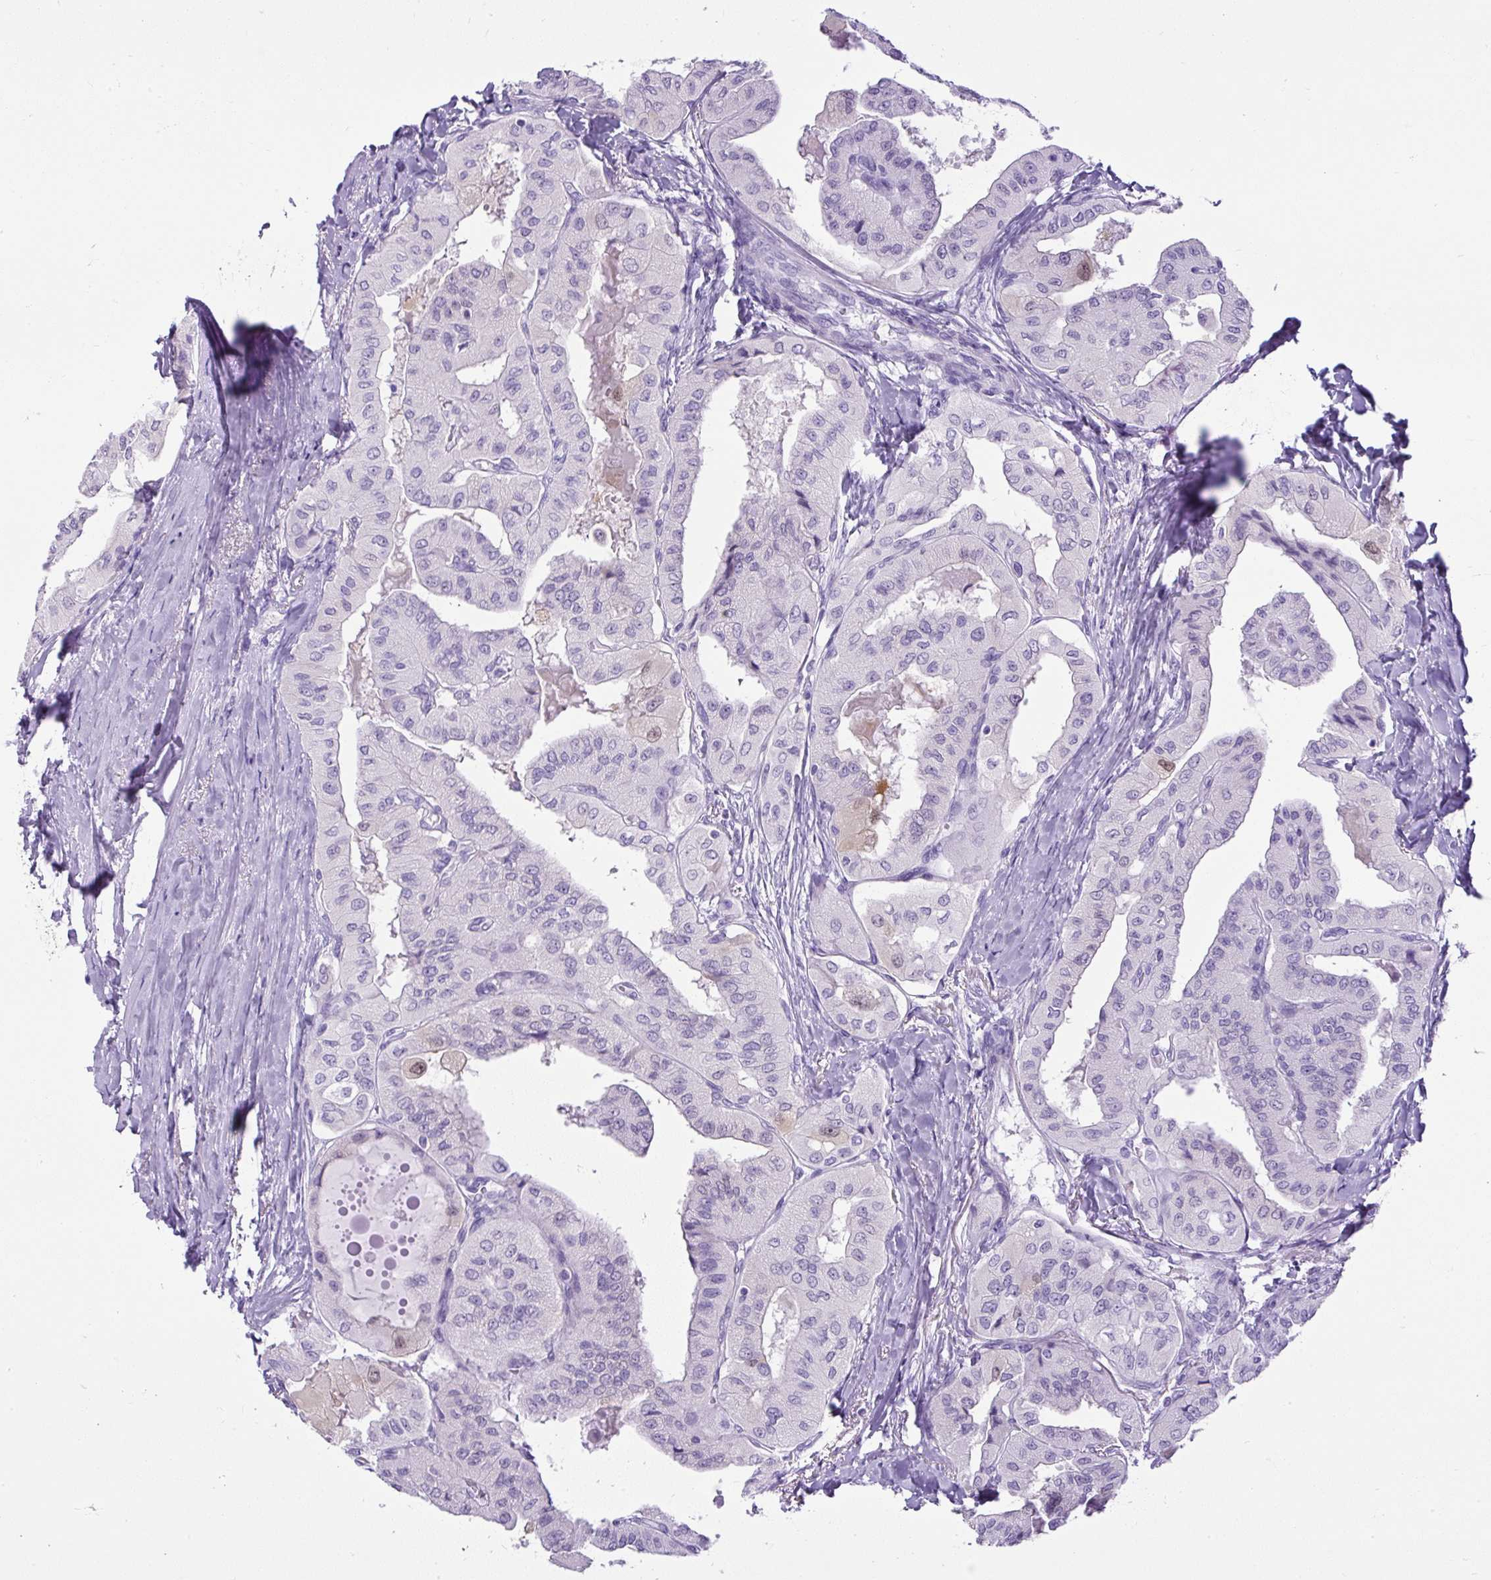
{"staining": {"intensity": "negative", "quantity": "none", "location": "none"}, "tissue": "thyroid cancer", "cell_type": "Tumor cells", "image_type": "cancer", "snomed": [{"axis": "morphology", "description": "Normal tissue, NOS"}, {"axis": "morphology", "description": "Papillary adenocarcinoma, NOS"}, {"axis": "topography", "description": "Thyroid gland"}], "caption": "High power microscopy image of an immunohistochemistry photomicrograph of papillary adenocarcinoma (thyroid), revealing no significant positivity in tumor cells.", "gene": "UPP1", "patient": {"sex": "female", "age": 59}}